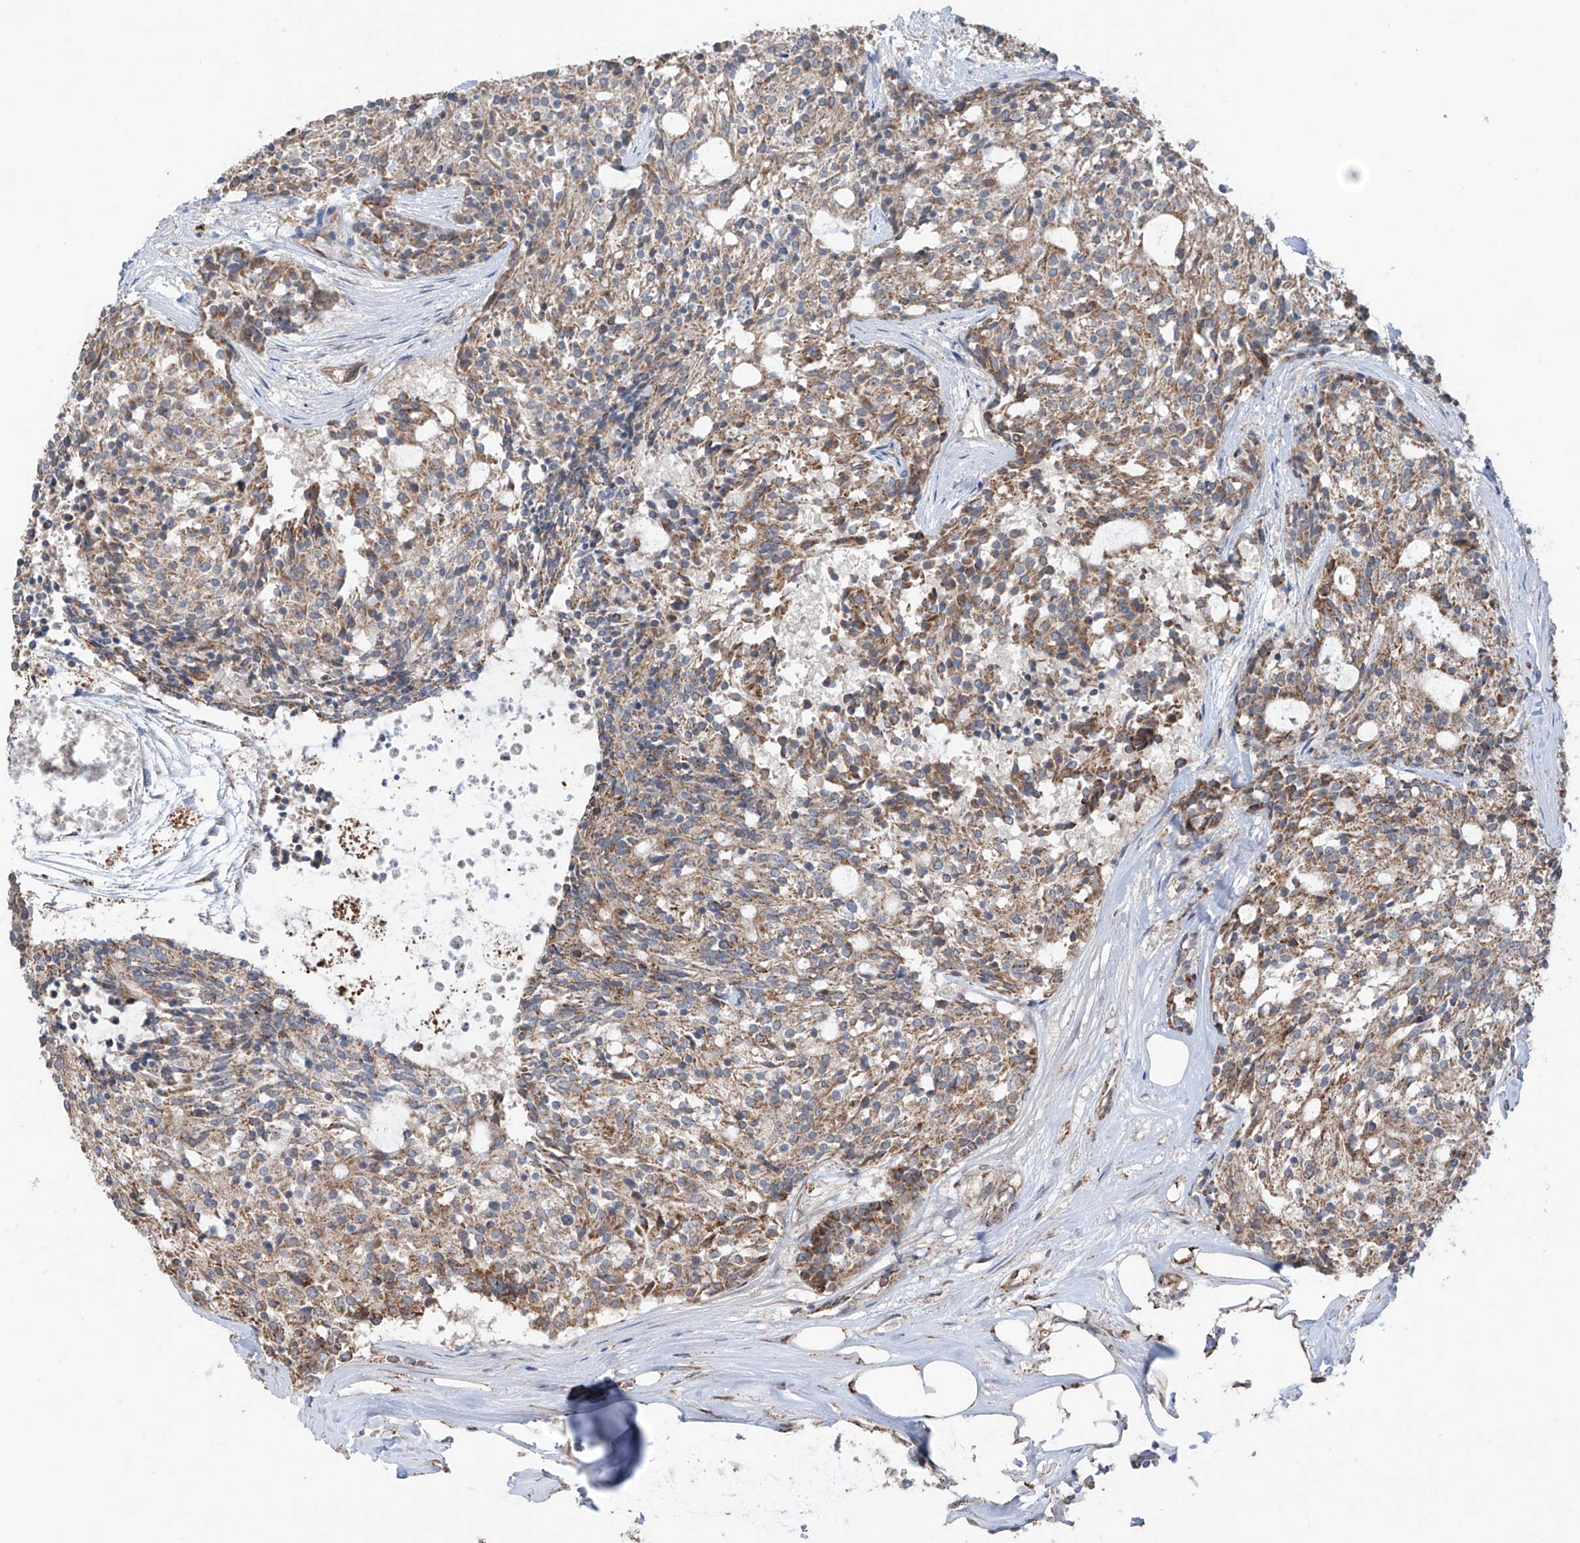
{"staining": {"intensity": "weak", "quantity": ">75%", "location": "cytoplasmic/membranous"}, "tissue": "carcinoid", "cell_type": "Tumor cells", "image_type": "cancer", "snomed": [{"axis": "morphology", "description": "Carcinoid, malignant, NOS"}, {"axis": "topography", "description": "Pancreas"}], "caption": "Weak cytoplasmic/membranous protein expression is seen in about >75% of tumor cells in carcinoid.", "gene": "SAMD3", "patient": {"sex": "female", "age": 54}}